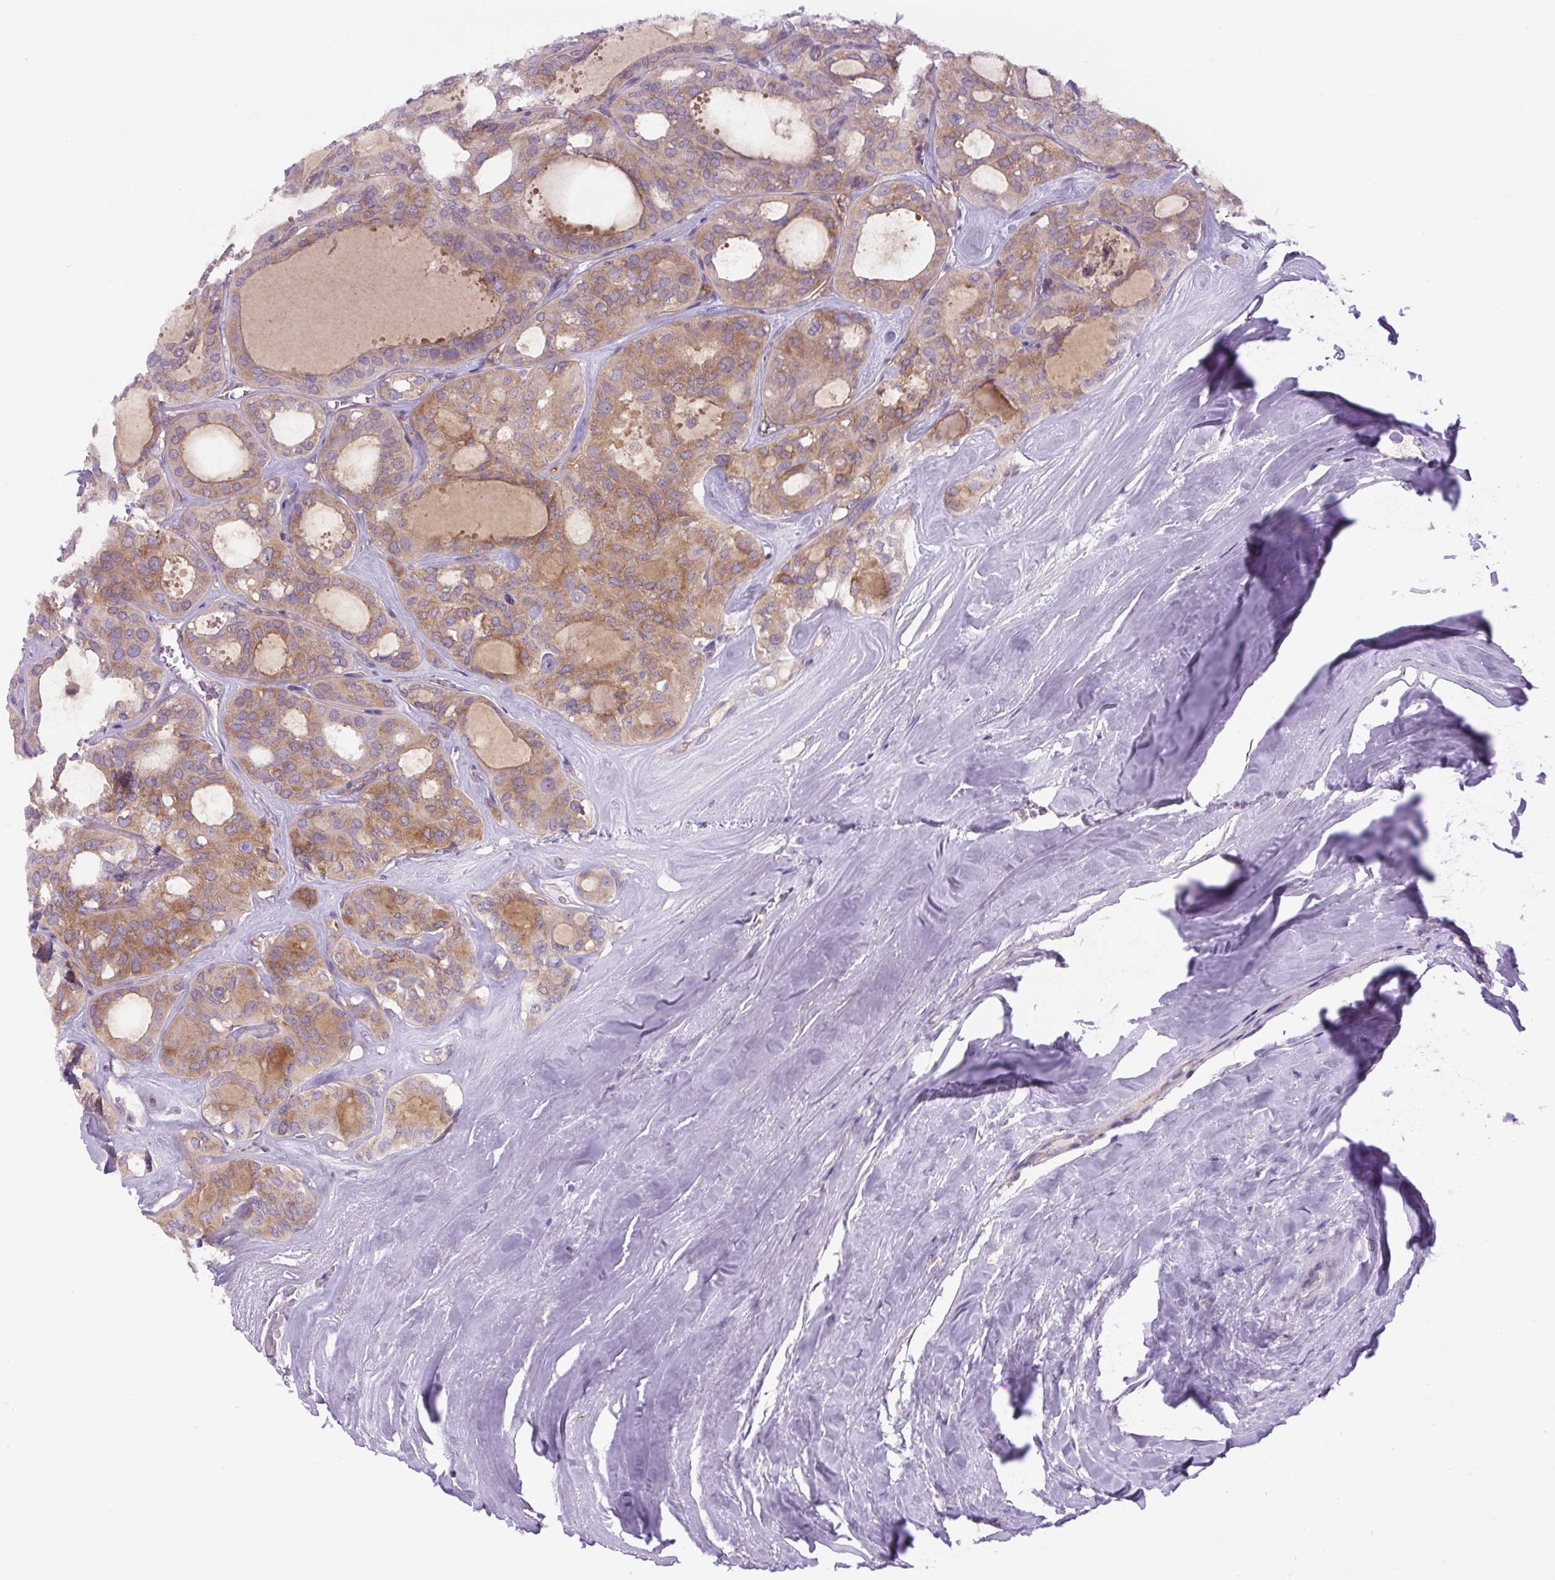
{"staining": {"intensity": "moderate", "quantity": "25%-75%", "location": "cytoplasmic/membranous"}, "tissue": "thyroid cancer", "cell_type": "Tumor cells", "image_type": "cancer", "snomed": [{"axis": "morphology", "description": "Follicular adenoma carcinoma, NOS"}, {"axis": "topography", "description": "Thyroid gland"}], "caption": "DAB immunohistochemical staining of human thyroid cancer (follicular adenoma carcinoma) demonstrates moderate cytoplasmic/membranous protein positivity in about 25%-75% of tumor cells. Using DAB (brown) and hematoxylin (blue) stains, captured at high magnification using brightfield microscopy.", "gene": "MINK1", "patient": {"sex": "male", "age": 75}}